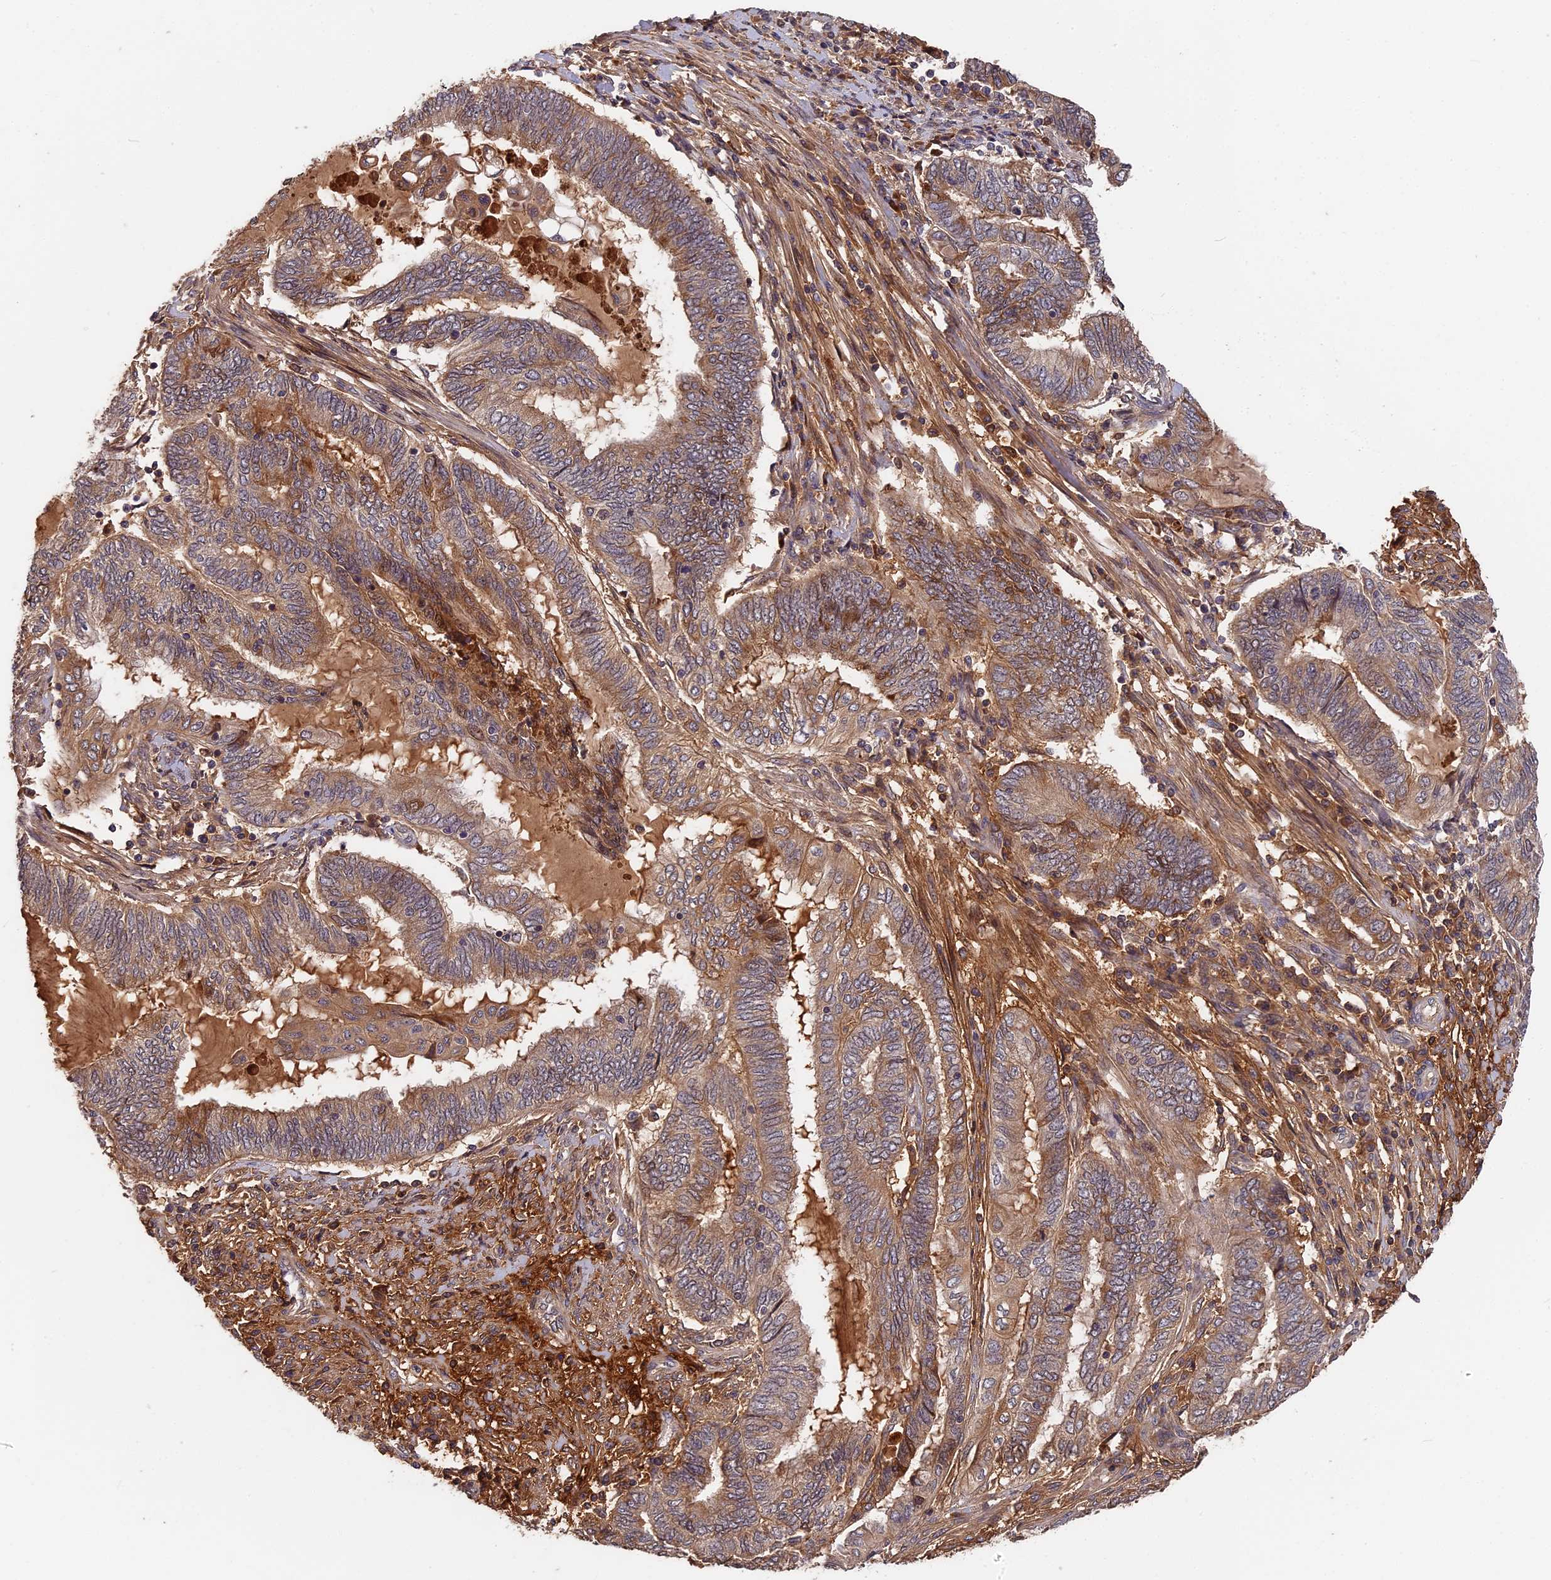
{"staining": {"intensity": "moderate", "quantity": "25%-75%", "location": "cytoplasmic/membranous"}, "tissue": "endometrial cancer", "cell_type": "Tumor cells", "image_type": "cancer", "snomed": [{"axis": "morphology", "description": "Adenocarcinoma, NOS"}, {"axis": "topography", "description": "Uterus"}, {"axis": "topography", "description": "Endometrium"}], "caption": "Brown immunohistochemical staining in endometrial adenocarcinoma displays moderate cytoplasmic/membranous expression in about 25%-75% of tumor cells.", "gene": "ITIH1", "patient": {"sex": "female", "age": 70}}